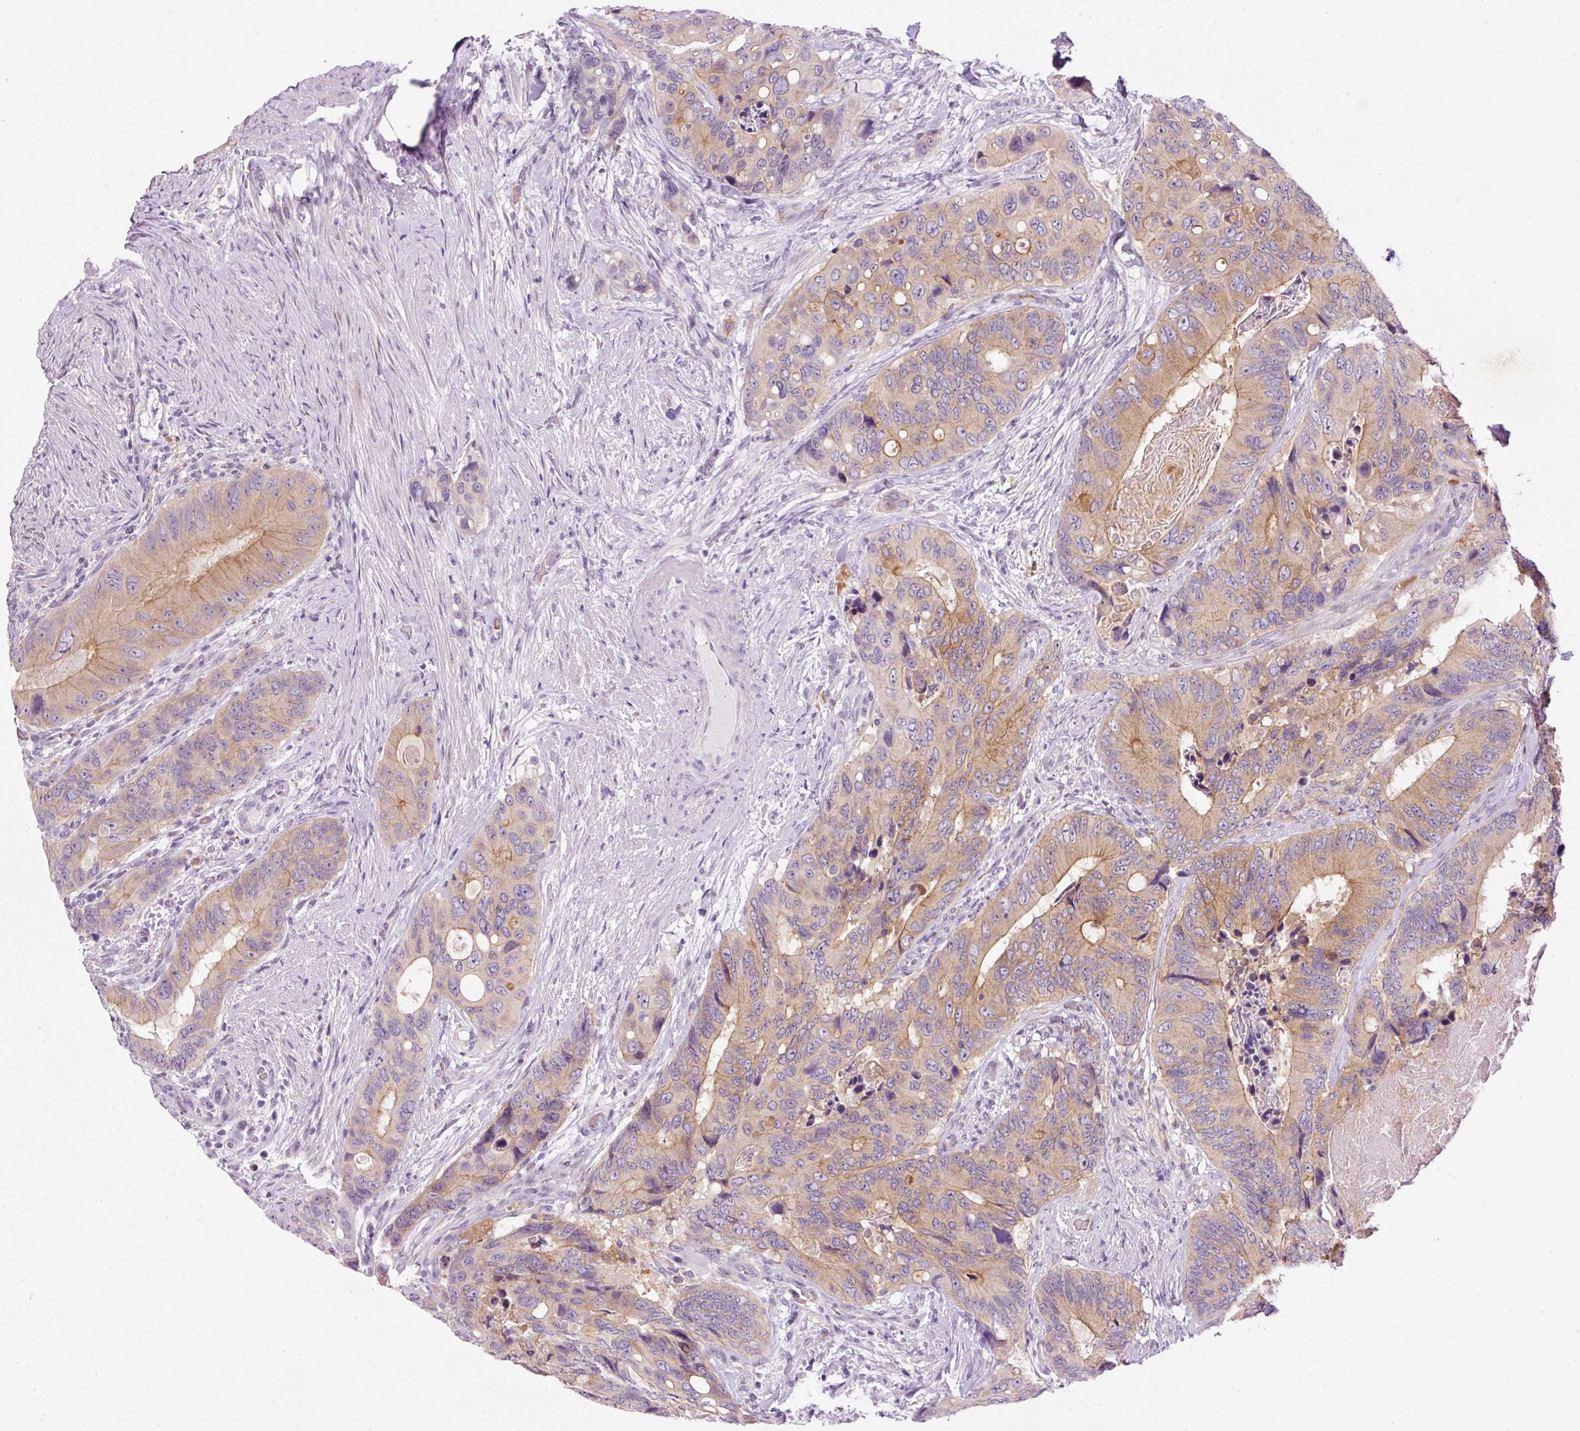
{"staining": {"intensity": "moderate", "quantity": "25%-75%", "location": "cytoplasmic/membranous"}, "tissue": "colorectal cancer", "cell_type": "Tumor cells", "image_type": "cancer", "snomed": [{"axis": "morphology", "description": "Adenocarcinoma, NOS"}, {"axis": "topography", "description": "Colon"}], "caption": "Immunohistochemistry (DAB) staining of human adenocarcinoma (colorectal) demonstrates moderate cytoplasmic/membranous protein staining in about 25%-75% of tumor cells. (Brightfield microscopy of DAB IHC at high magnification).", "gene": "SRC", "patient": {"sex": "male", "age": 84}}